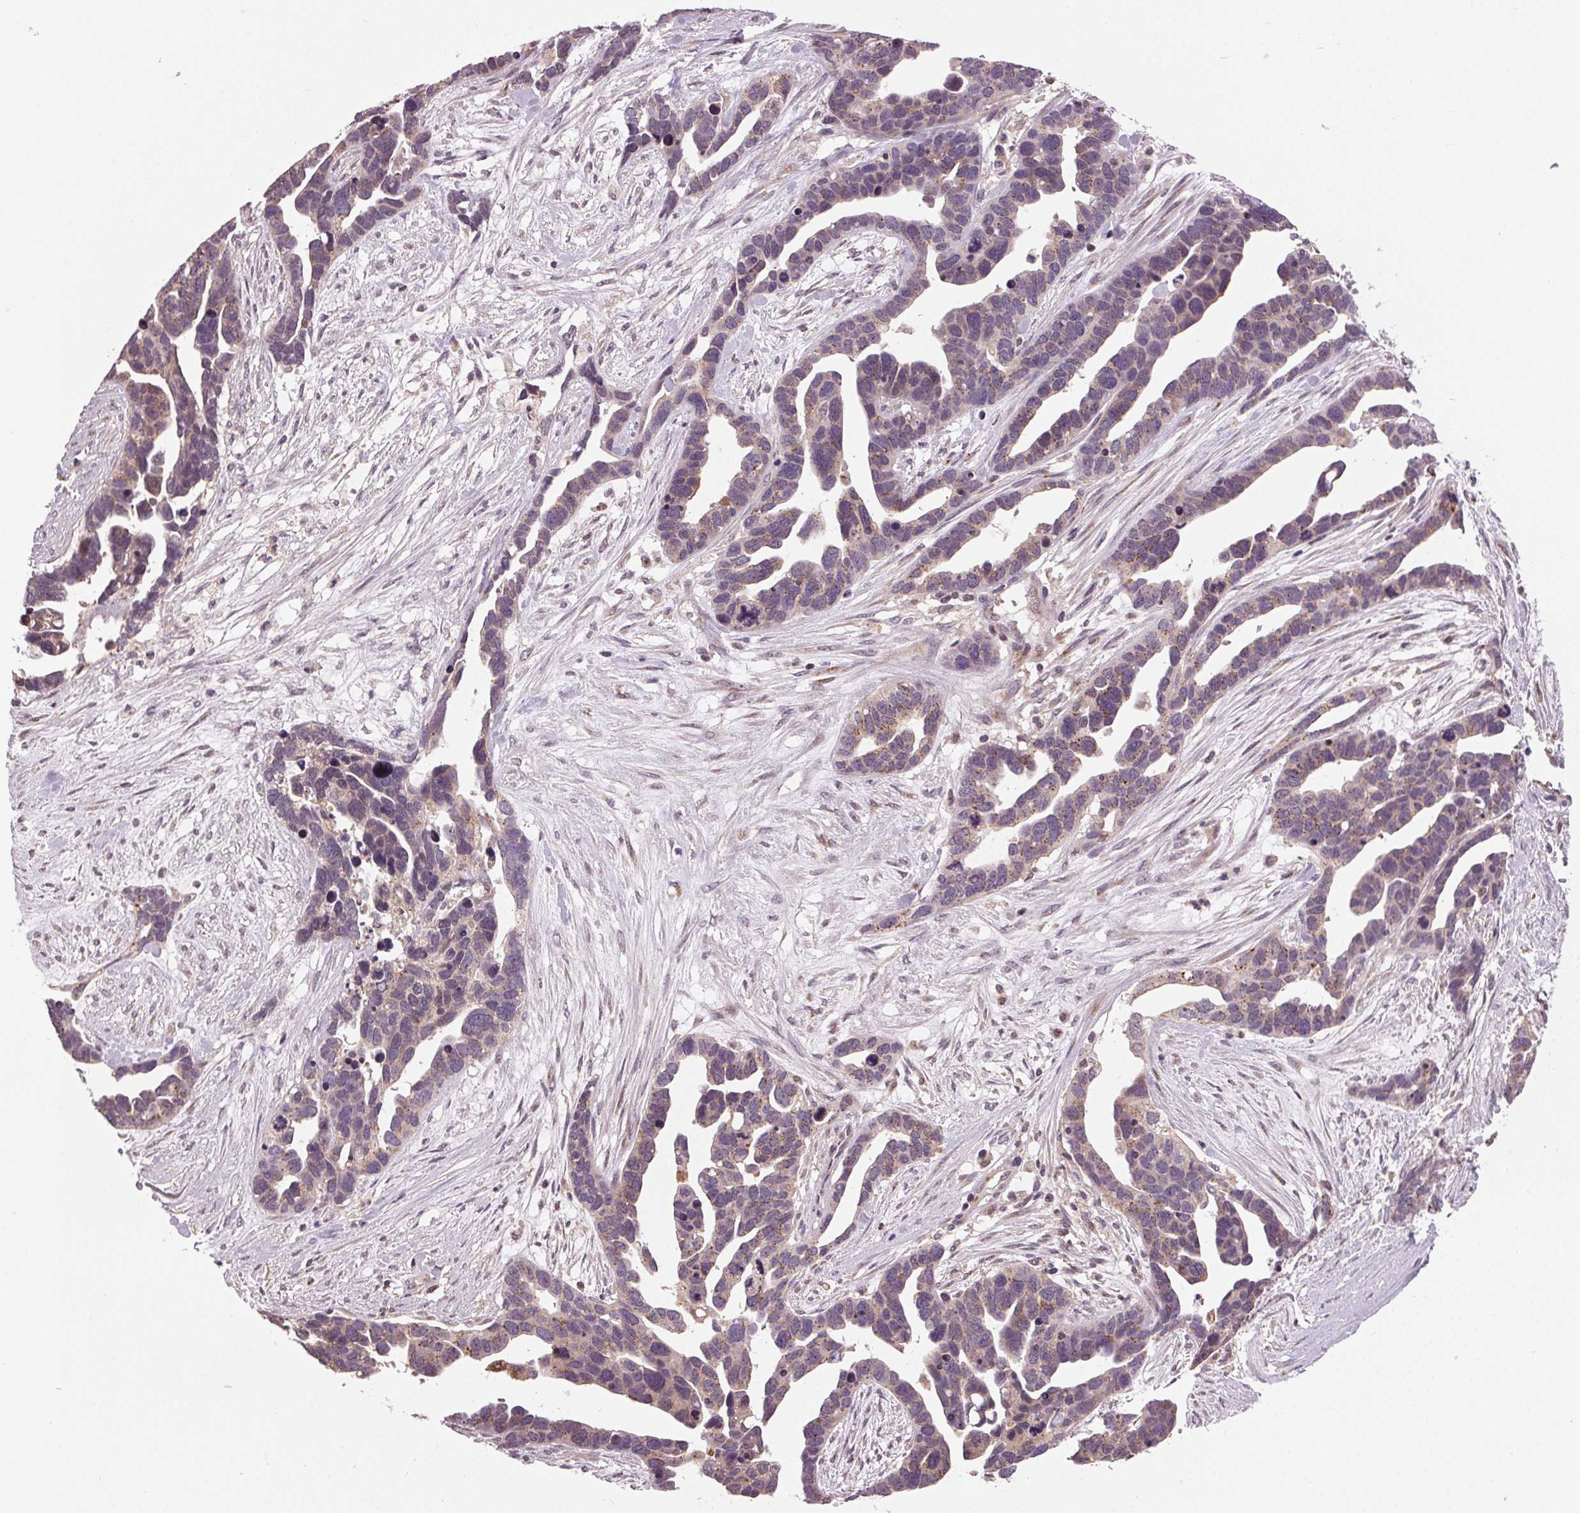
{"staining": {"intensity": "weak", "quantity": "25%-75%", "location": "cytoplasmic/membranous"}, "tissue": "ovarian cancer", "cell_type": "Tumor cells", "image_type": "cancer", "snomed": [{"axis": "morphology", "description": "Cystadenocarcinoma, serous, NOS"}, {"axis": "topography", "description": "Ovary"}], "caption": "A micrograph of human serous cystadenocarcinoma (ovarian) stained for a protein demonstrates weak cytoplasmic/membranous brown staining in tumor cells.", "gene": "BSDC1", "patient": {"sex": "female", "age": 54}}